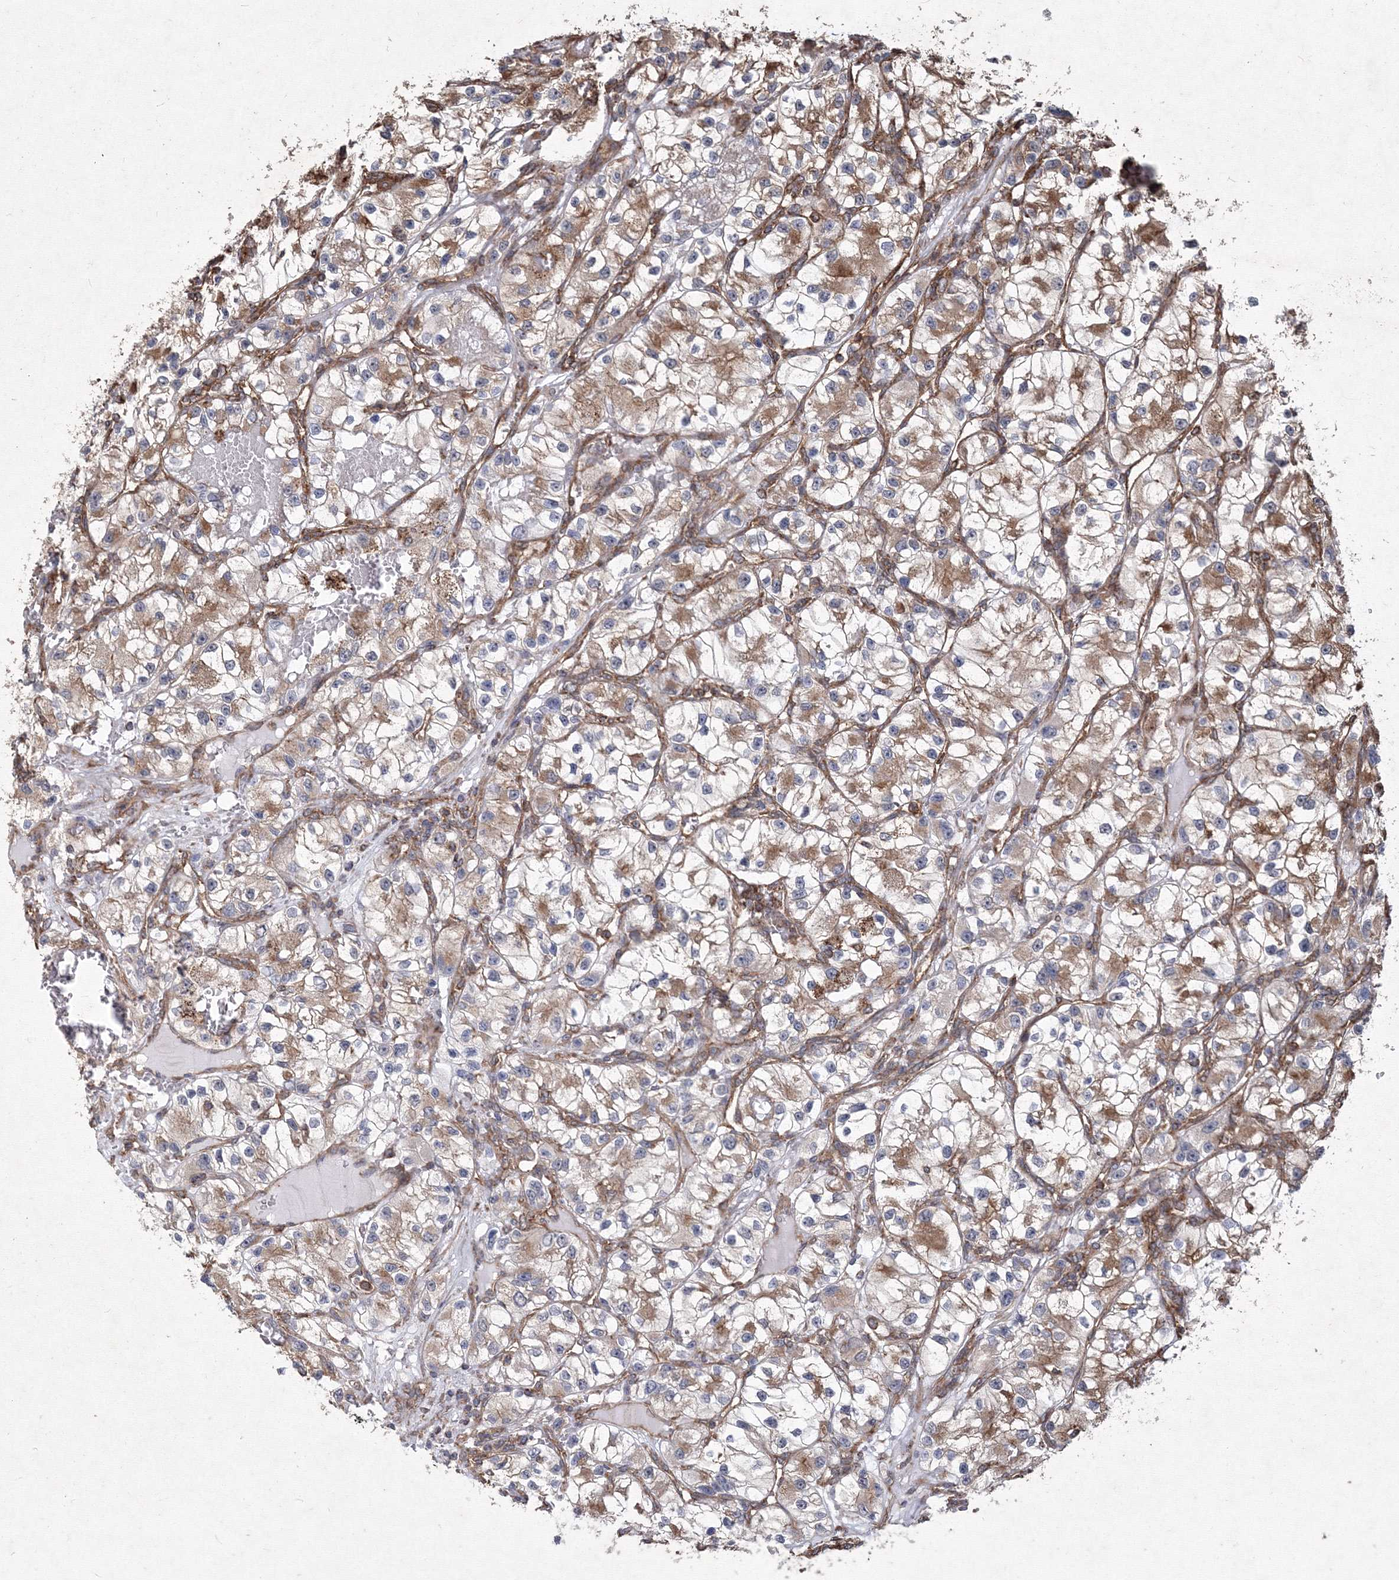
{"staining": {"intensity": "moderate", "quantity": ">75%", "location": "cytoplasmic/membranous"}, "tissue": "renal cancer", "cell_type": "Tumor cells", "image_type": "cancer", "snomed": [{"axis": "morphology", "description": "Adenocarcinoma, NOS"}, {"axis": "topography", "description": "Kidney"}], "caption": "Protein expression analysis of human renal cancer reveals moderate cytoplasmic/membranous expression in about >75% of tumor cells.", "gene": "TMEM139", "patient": {"sex": "female", "age": 57}}